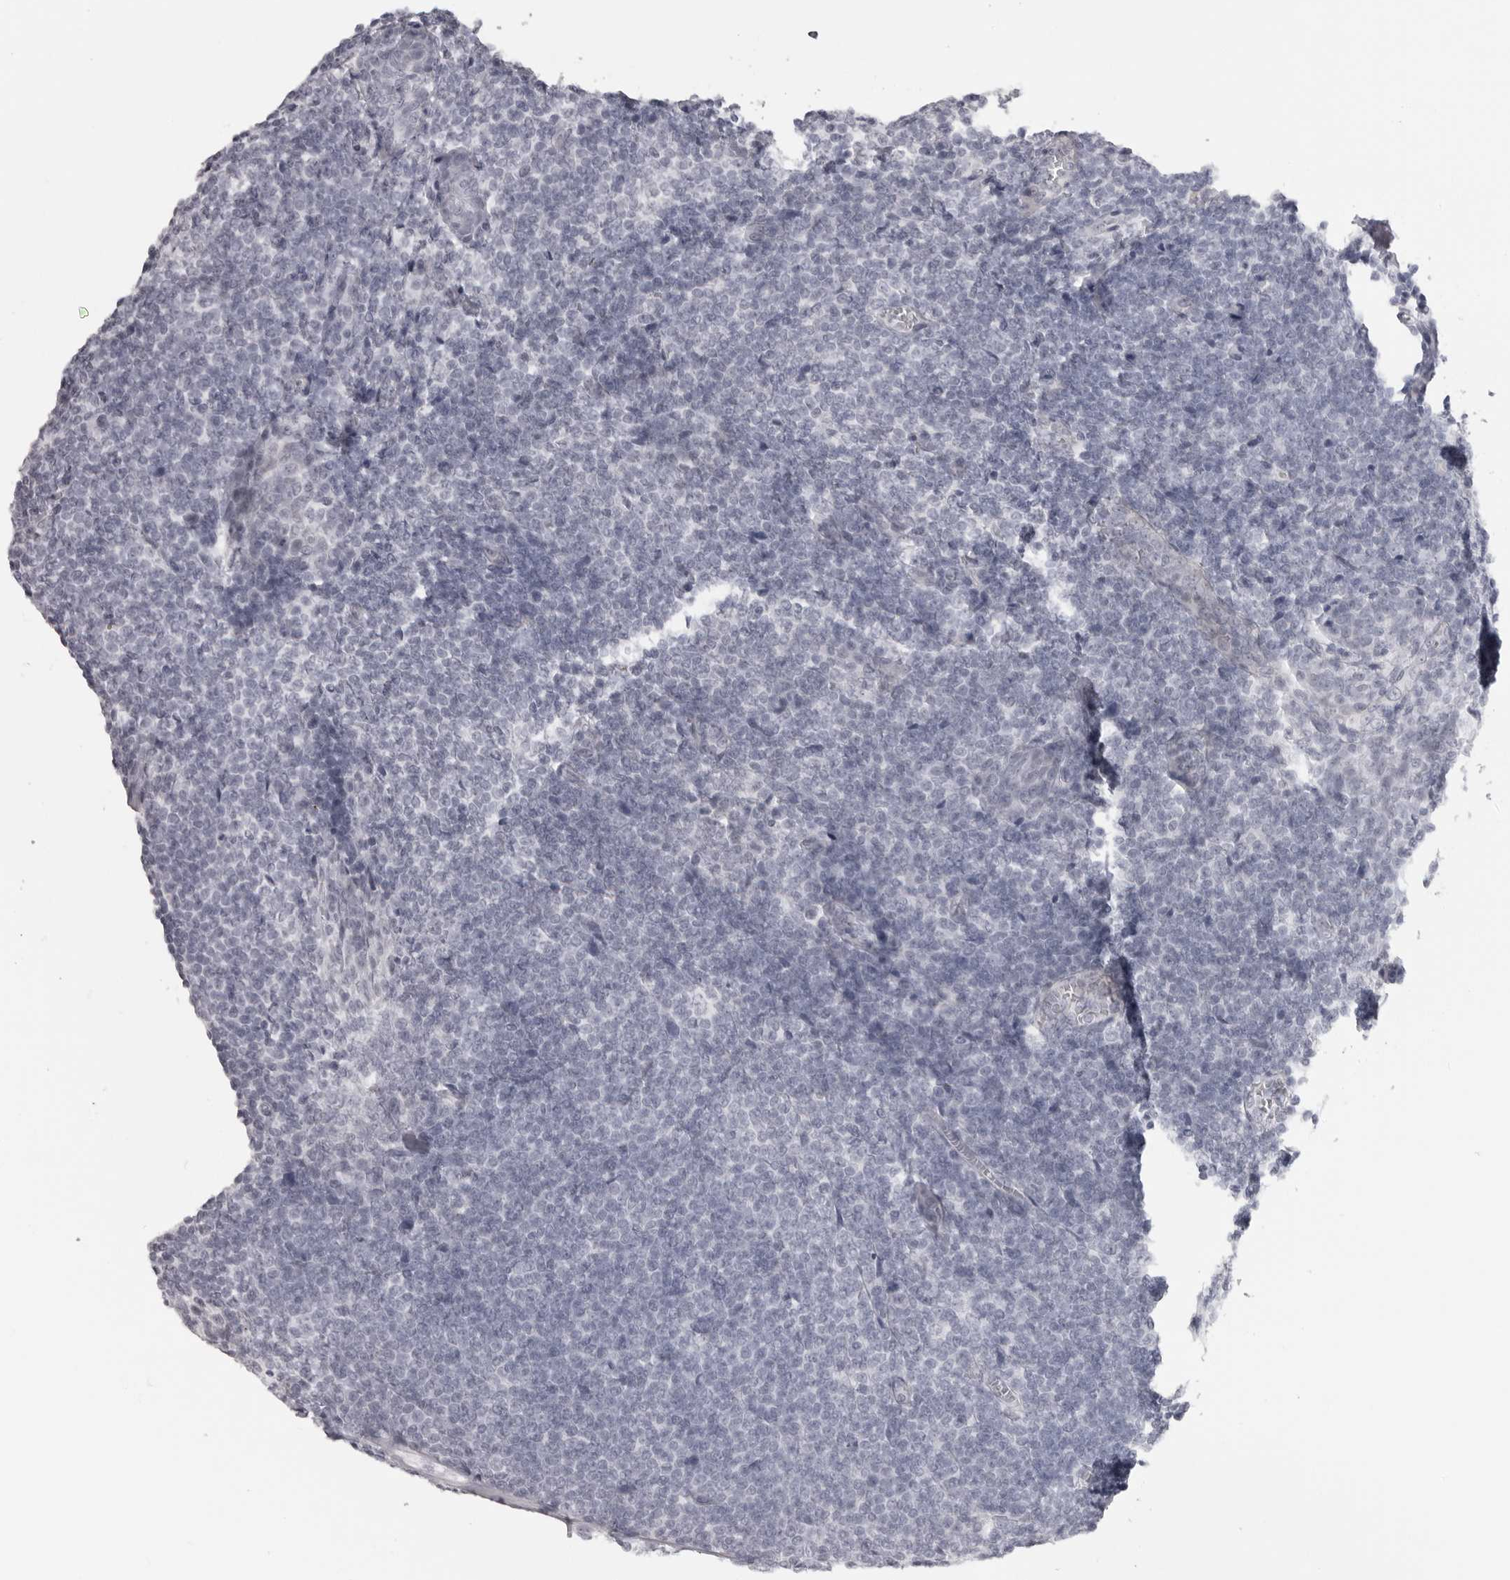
{"staining": {"intensity": "negative", "quantity": "none", "location": "none"}, "tissue": "tonsil", "cell_type": "Germinal center cells", "image_type": "normal", "snomed": [{"axis": "morphology", "description": "Normal tissue, NOS"}, {"axis": "topography", "description": "Tonsil"}], "caption": "Immunohistochemistry (IHC) micrograph of unremarkable tonsil: tonsil stained with DAB (3,3'-diaminobenzidine) exhibits no significant protein staining in germinal center cells. (Brightfield microscopy of DAB IHC at high magnification).", "gene": "DNALI1", "patient": {"sex": "male", "age": 37}}